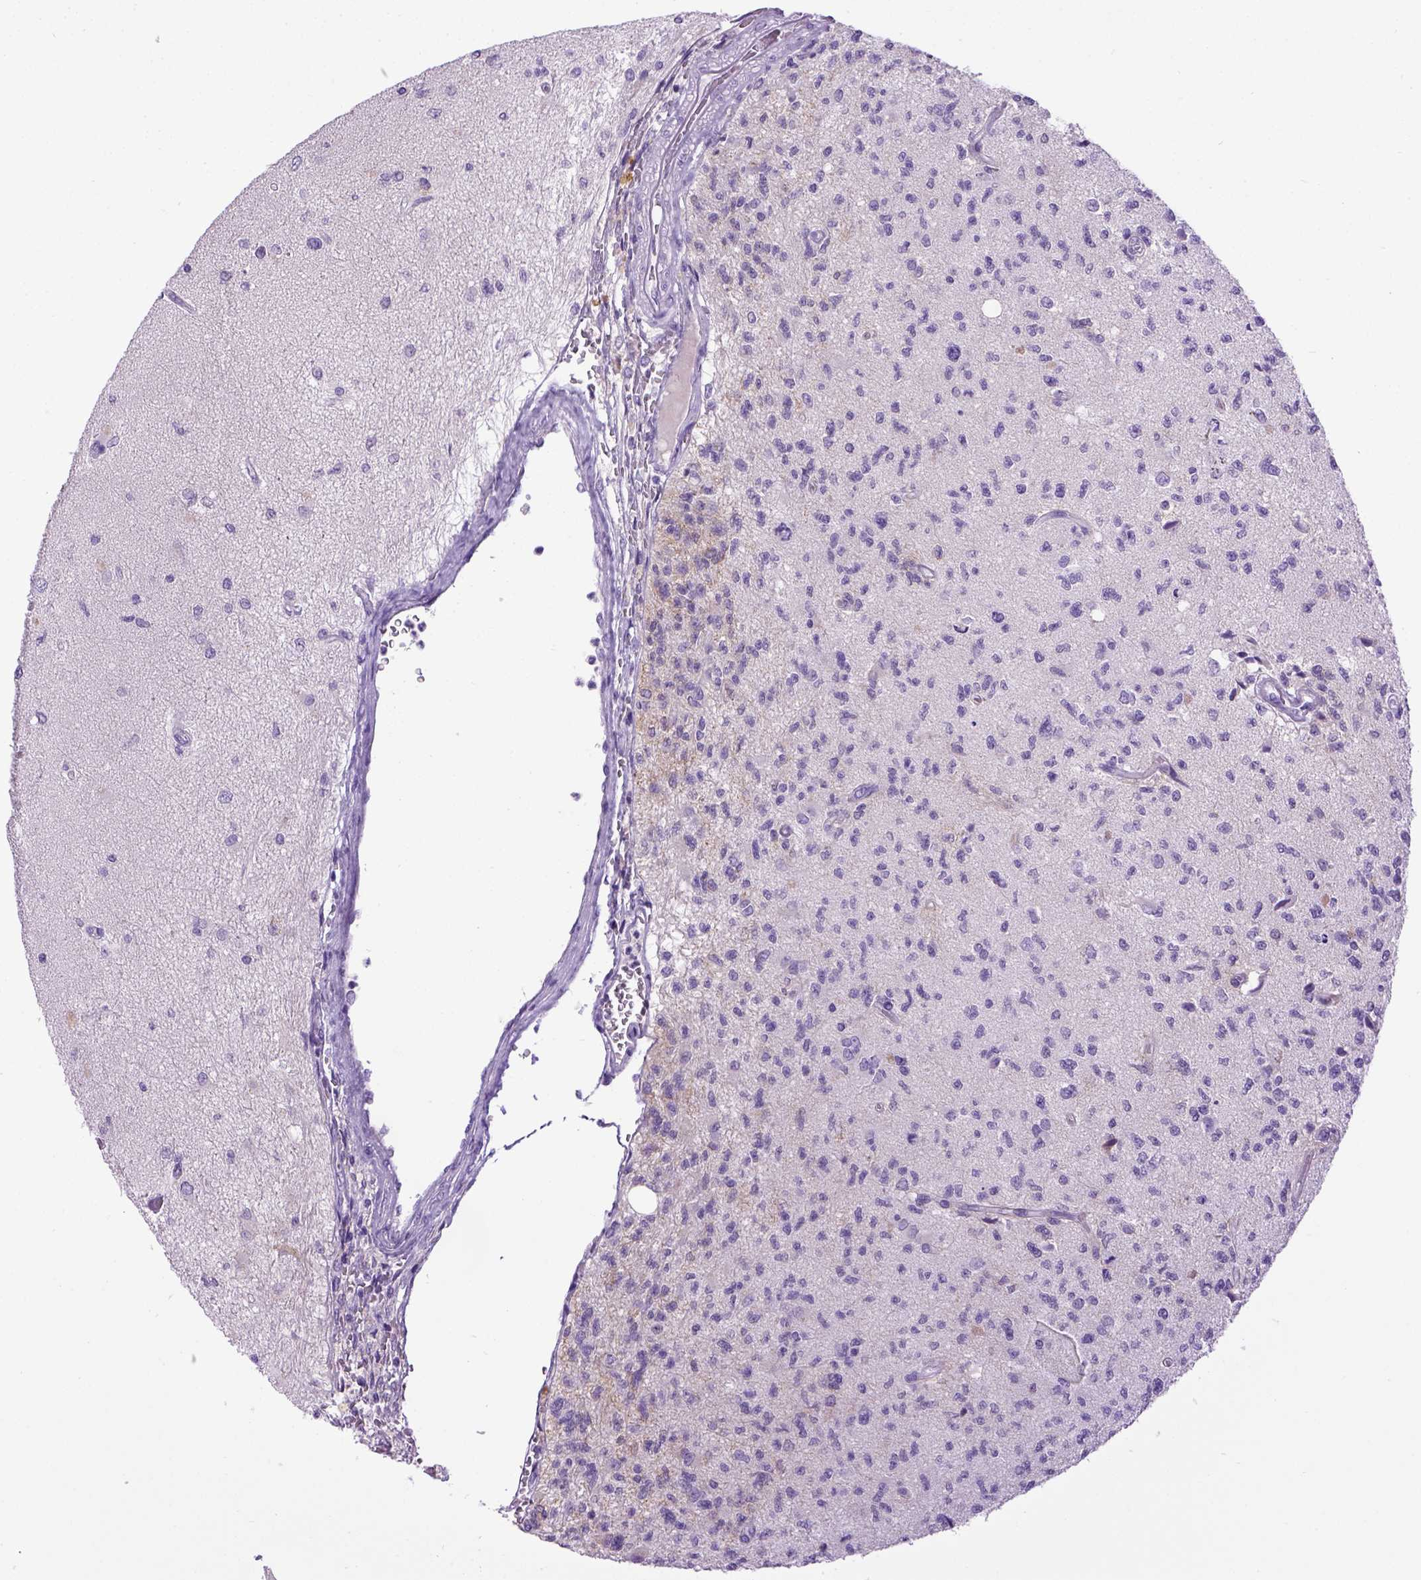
{"staining": {"intensity": "negative", "quantity": "none", "location": "none"}, "tissue": "glioma", "cell_type": "Tumor cells", "image_type": "cancer", "snomed": [{"axis": "morphology", "description": "Glioma, malignant, High grade"}, {"axis": "topography", "description": "Brain"}], "caption": "This micrograph is of glioma stained with immunohistochemistry (IHC) to label a protein in brown with the nuclei are counter-stained blue. There is no expression in tumor cells.", "gene": "CDH1", "patient": {"sex": "male", "age": 56}}